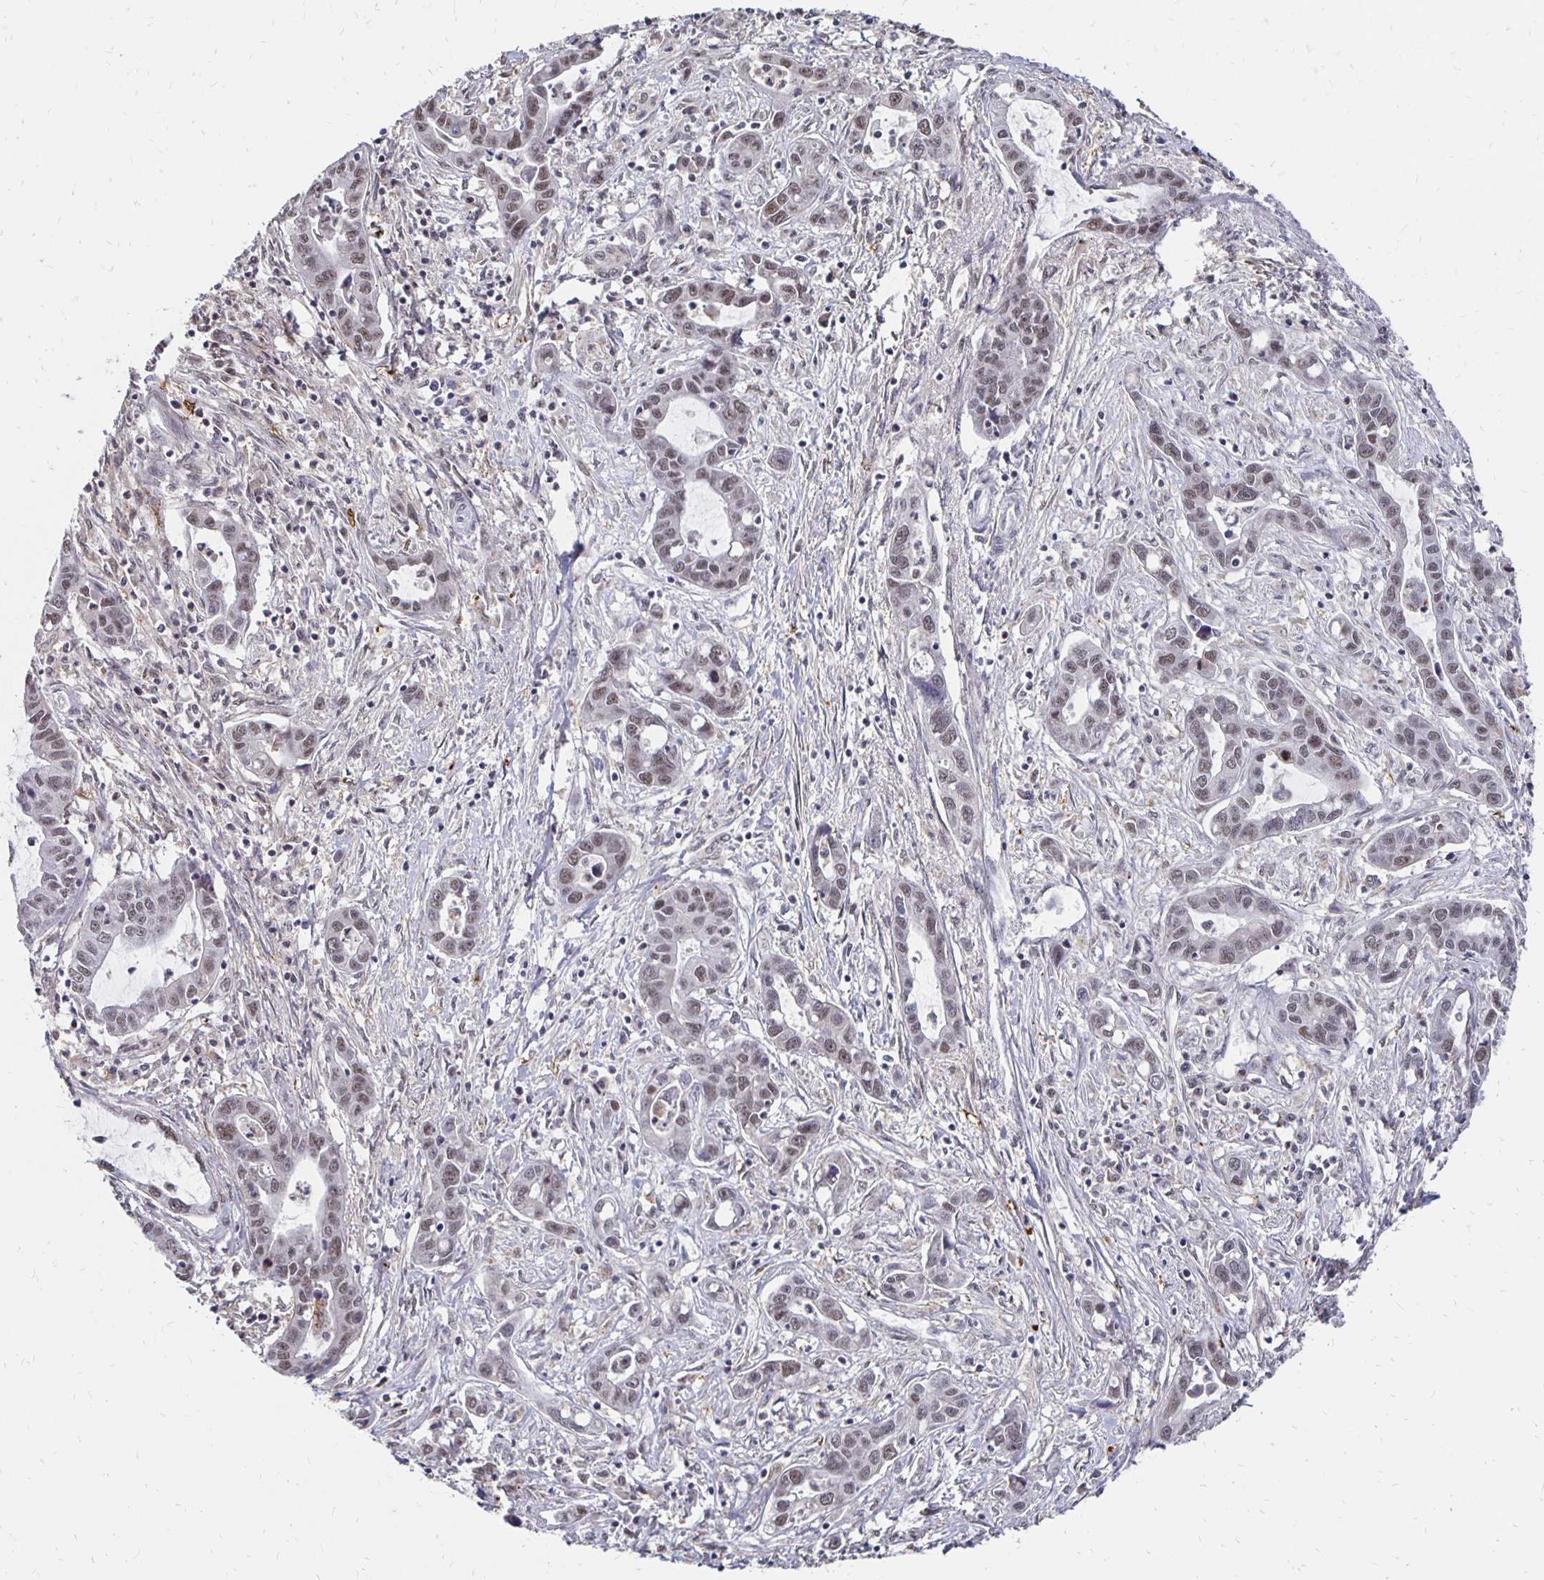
{"staining": {"intensity": "weak", "quantity": ">75%", "location": "nuclear"}, "tissue": "liver cancer", "cell_type": "Tumor cells", "image_type": "cancer", "snomed": [{"axis": "morphology", "description": "Cholangiocarcinoma"}, {"axis": "topography", "description": "Liver"}], "caption": "Liver cholangiocarcinoma stained with immunohistochemistry shows weak nuclear expression in approximately >75% of tumor cells. (Stains: DAB in brown, nuclei in blue, Microscopy: brightfield microscopy at high magnification).", "gene": "CLASRP", "patient": {"sex": "male", "age": 58}}